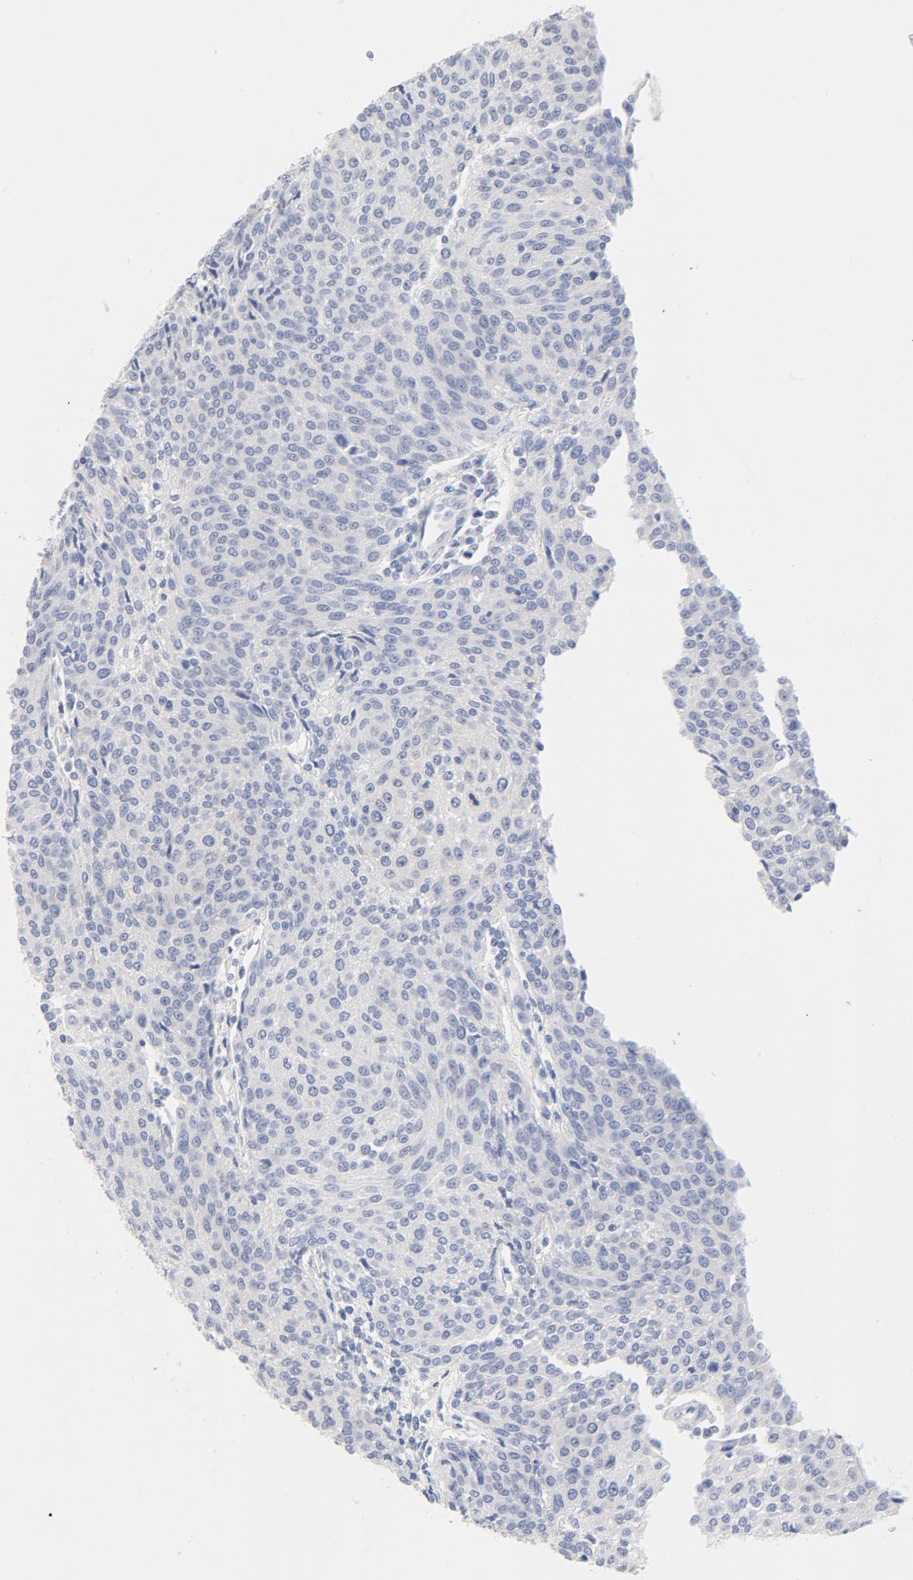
{"staining": {"intensity": "negative", "quantity": "none", "location": "none"}, "tissue": "urothelial cancer", "cell_type": "Tumor cells", "image_type": "cancer", "snomed": [{"axis": "morphology", "description": "Urothelial carcinoma, High grade"}, {"axis": "topography", "description": "Urinary bladder"}], "caption": "Histopathology image shows no protein positivity in tumor cells of urothelial cancer tissue.", "gene": "HOMER1", "patient": {"sex": "female", "age": 85}}